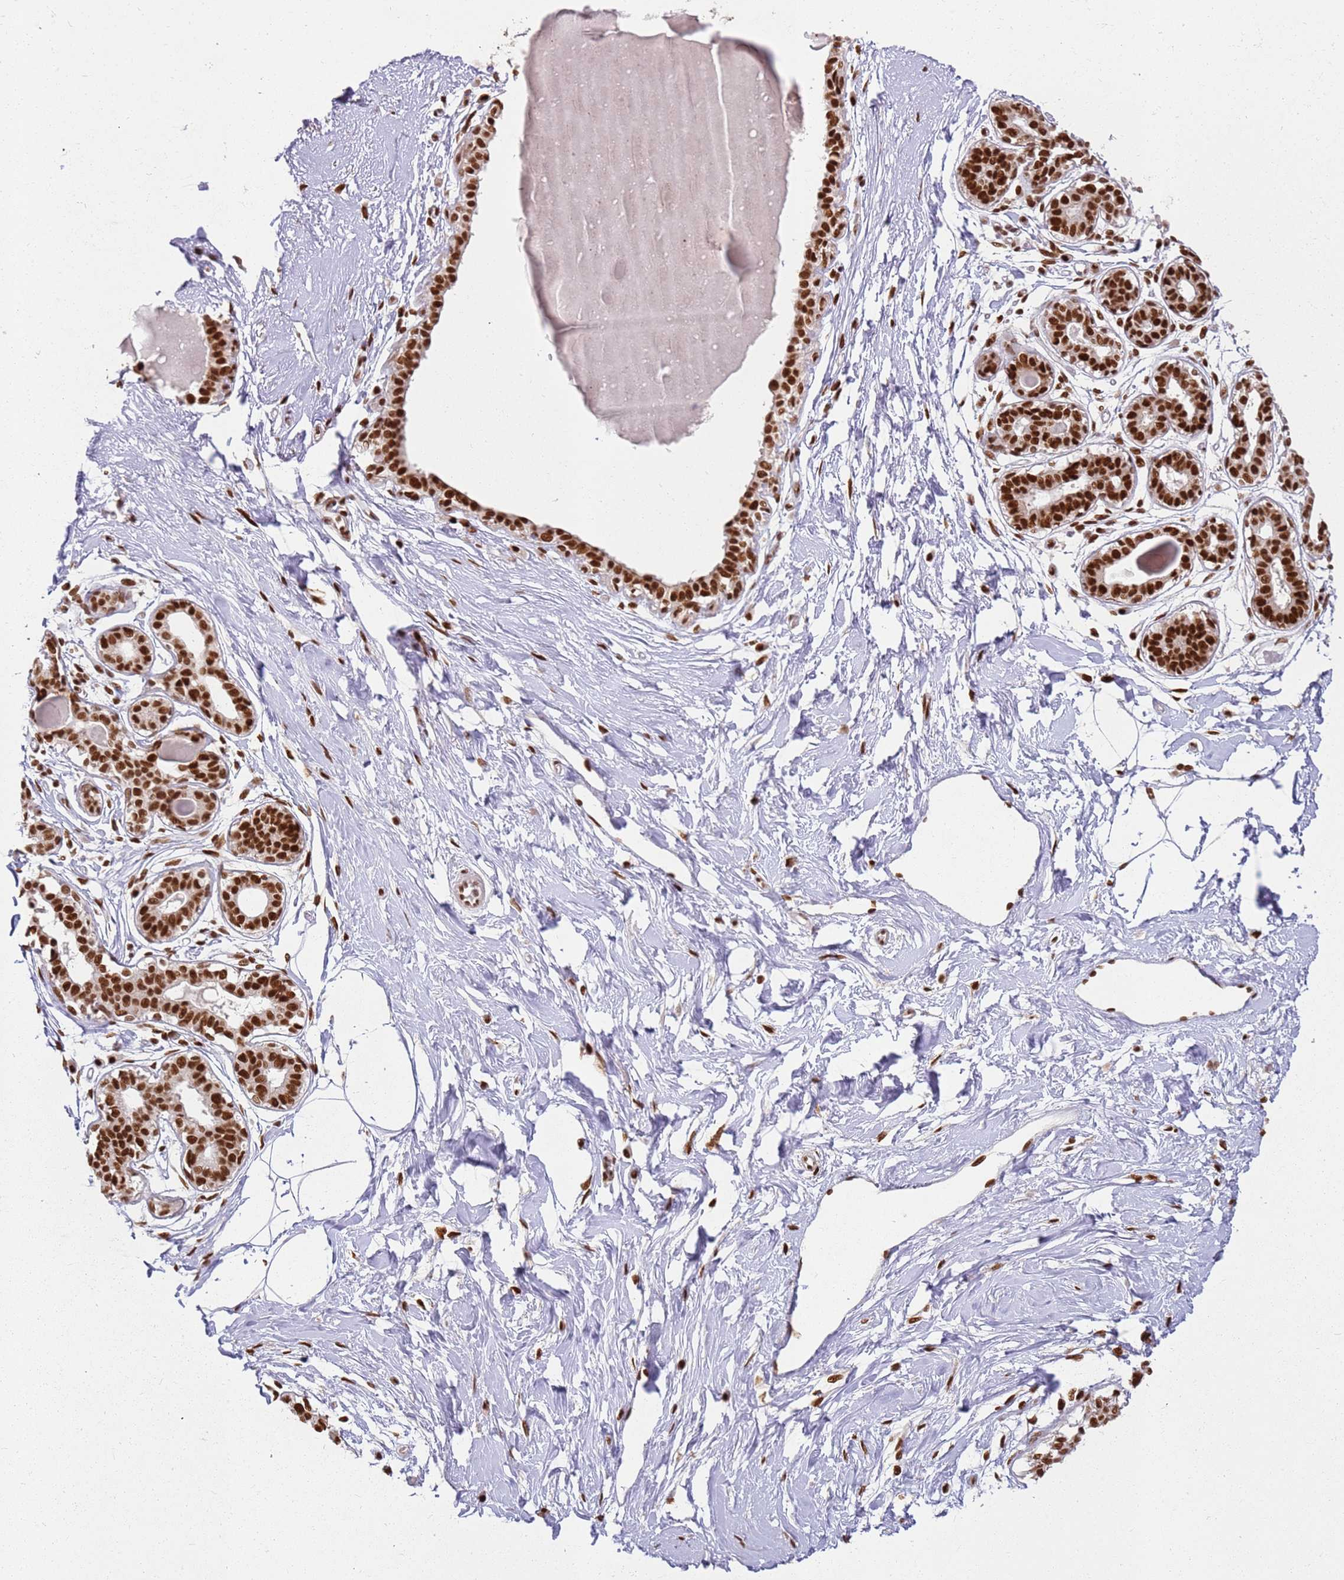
{"staining": {"intensity": "moderate", "quantity": ">75%", "location": "nuclear"}, "tissue": "breast", "cell_type": "Adipocytes", "image_type": "normal", "snomed": [{"axis": "morphology", "description": "Normal tissue, NOS"}, {"axis": "topography", "description": "Breast"}], "caption": "IHC micrograph of normal breast stained for a protein (brown), which reveals medium levels of moderate nuclear expression in approximately >75% of adipocytes.", "gene": "TENT4A", "patient": {"sex": "female", "age": 45}}